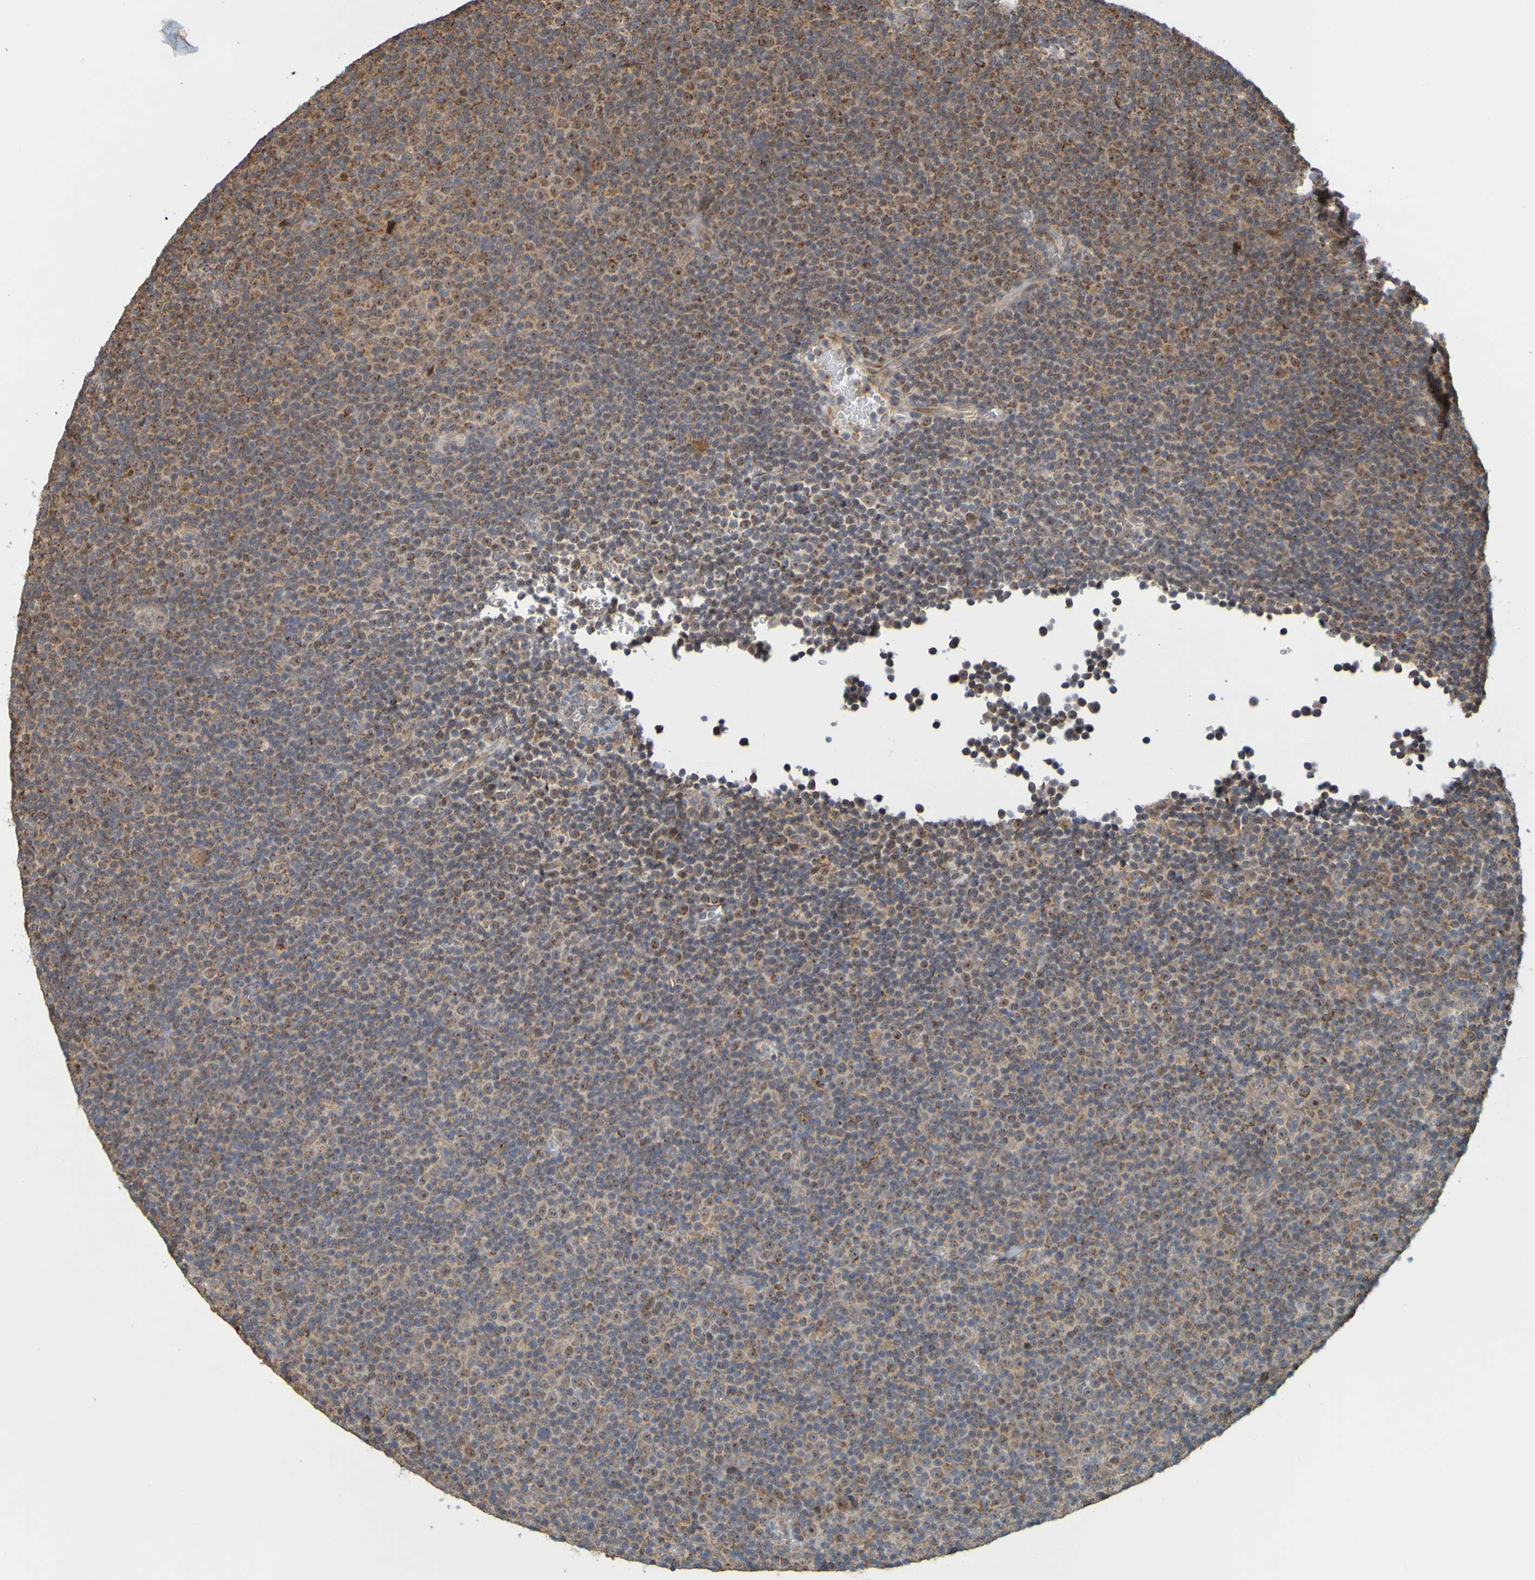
{"staining": {"intensity": "moderate", "quantity": "25%-75%", "location": "cytoplasmic/membranous"}, "tissue": "lymphoma", "cell_type": "Tumor cells", "image_type": "cancer", "snomed": [{"axis": "morphology", "description": "Malignant lymphoma, non-Hodgkin's type, Low grade"}, {"axis": "topography", "description": "Lymph node"}], "caption": "This is a histology image of IHC staining of low-grade malignant lymphoma, non-Hodgkin's type, which shows moderate expression in the cytoplasmic/membranous of tumor cells.", "gene": "TMBIM1", "patient": {"sex": "female", "age": 67}}